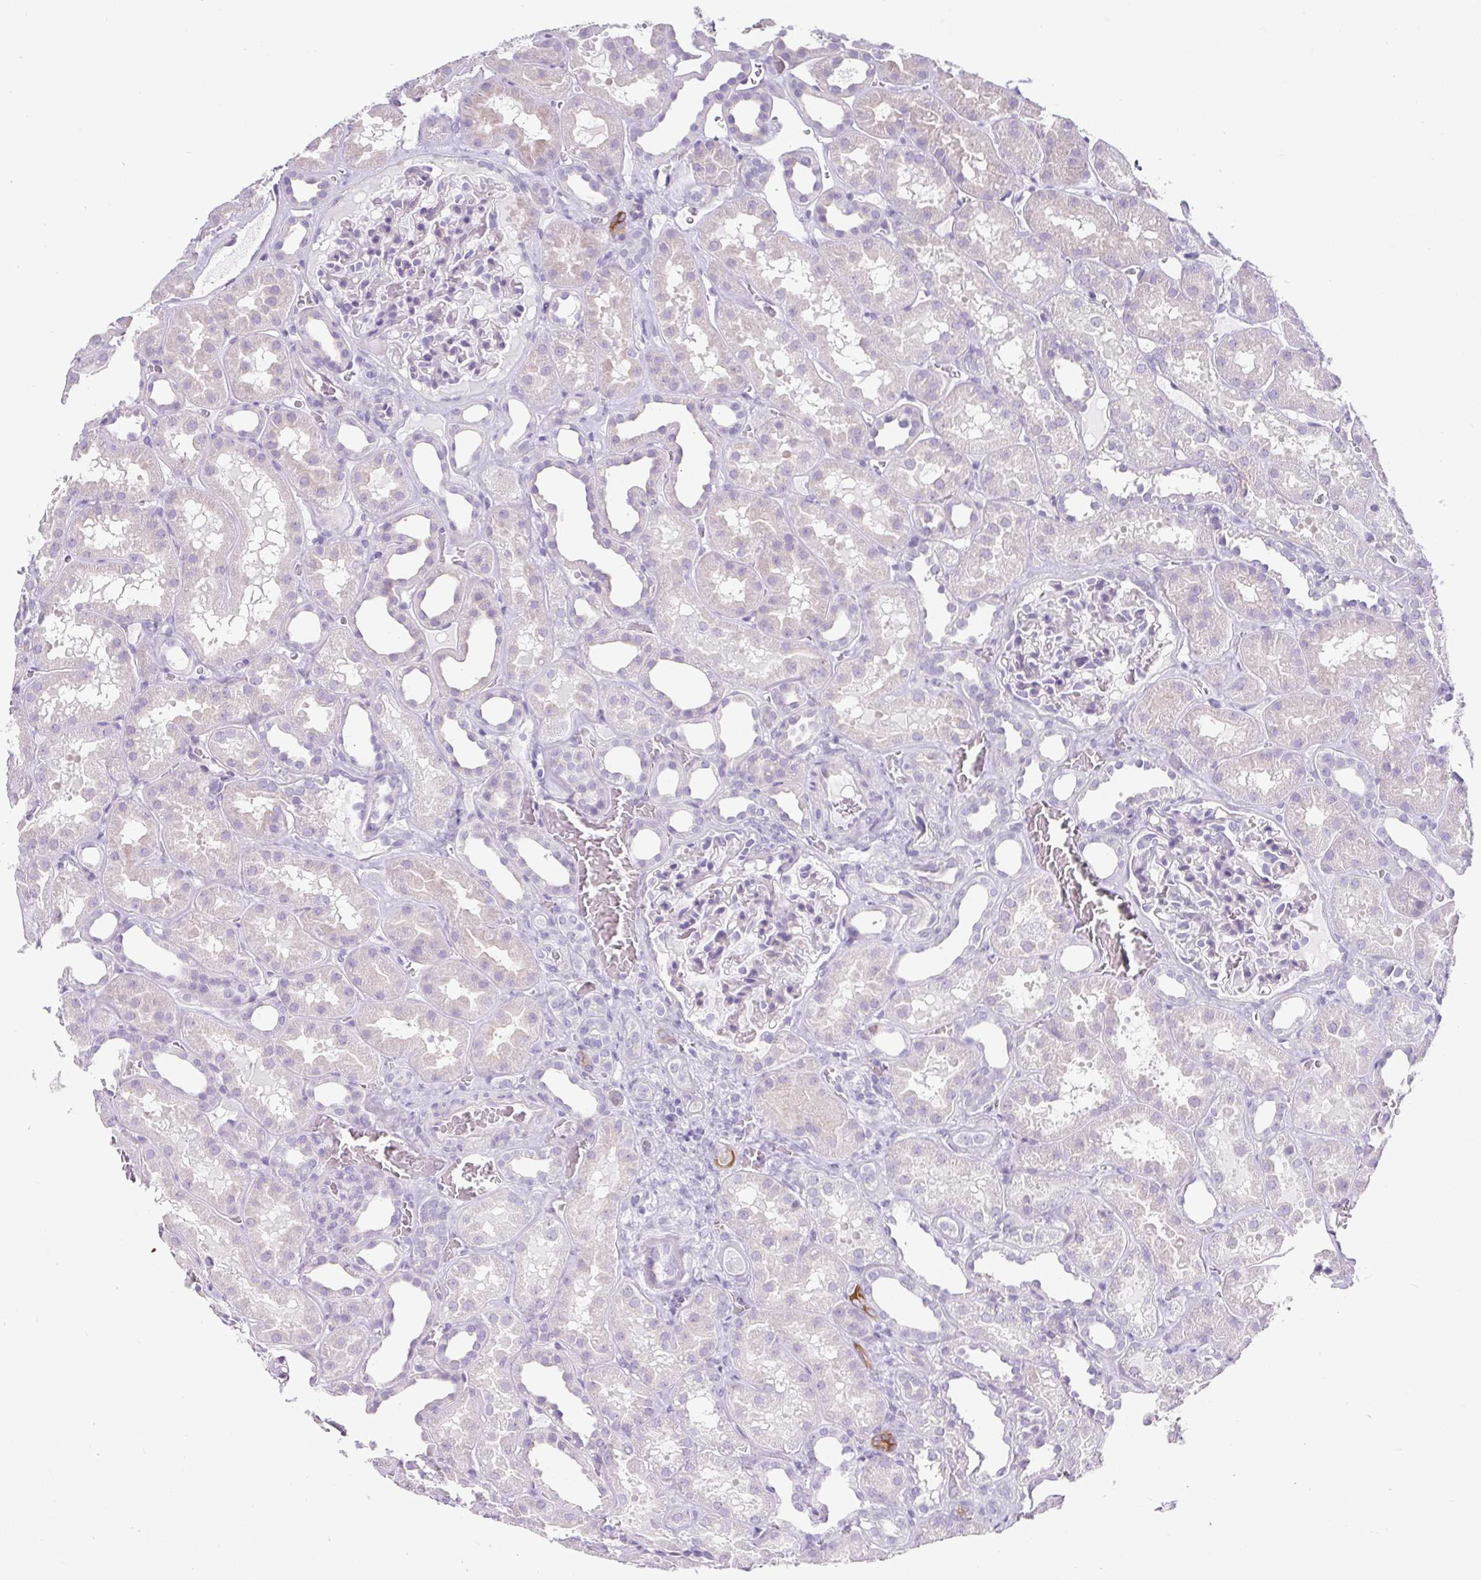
{"staining": {"intensity": "negative", "quantity": "none", "location": "none"}, "tissue": "kidney", "cell_type": "Cells in glomeruli", "image_type": "normal", "snomed": [{"axis": "morphology", "description": "Normal tissue, NOS"}, {"axis": "topography", "description": "Kidney"}], "caption": "Kidney stained for a protein using IHC displays no expression cells in glomeruli.", "gene": "BCAS1", "patient": {"sex": "female", "age": 41}}